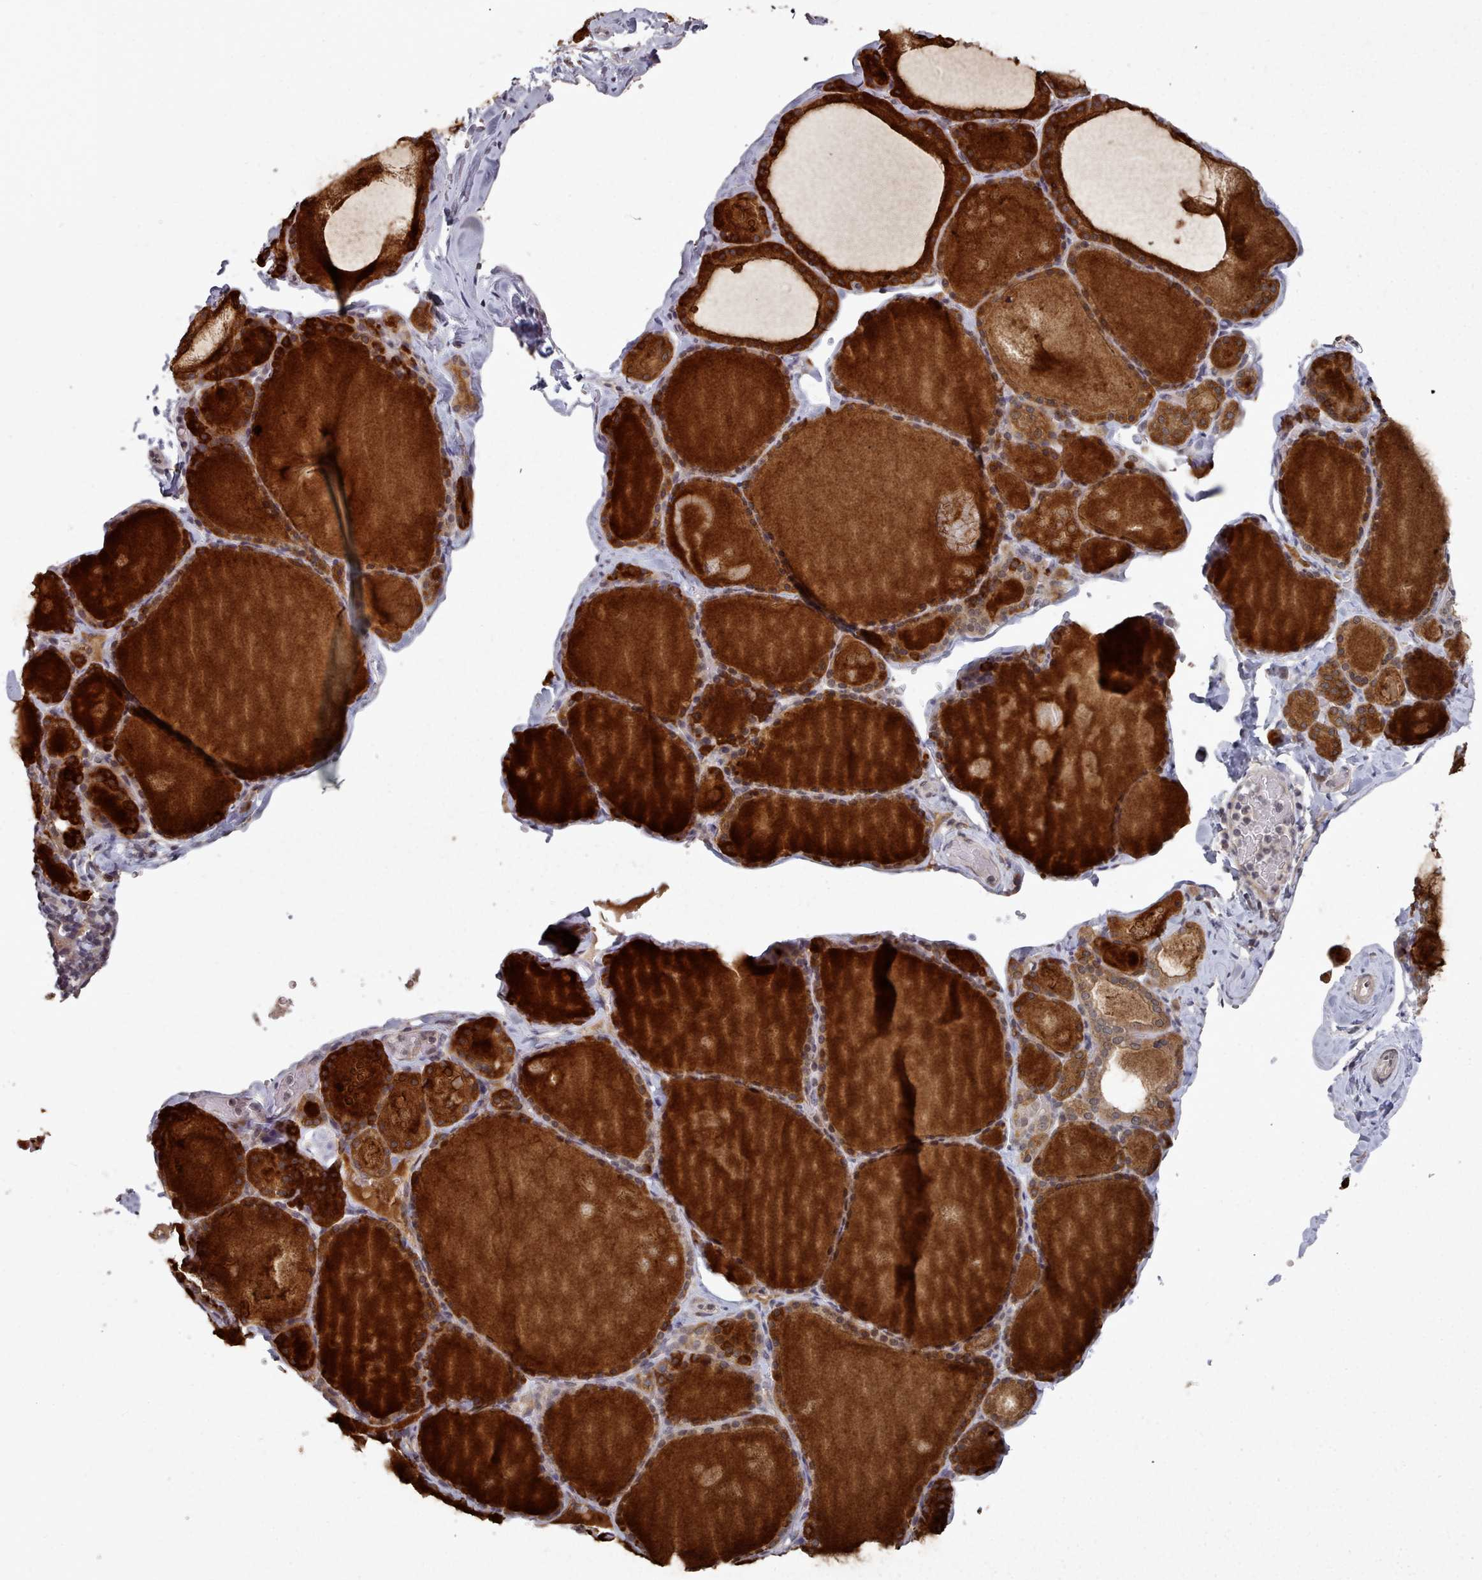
{"staining": {"intensity": "strong", "quantity": "<25%", "location": "cytoplasmic/membranous"}, "tissue": "thyroid gland", "cell_type": "Glandular cells", "image_type": "normal", "snomed": [{"axis": "morphology", "description": "Normal tissue, NOS"}, {"axis": "topography", "description": "Thyroid gland"}], "caption": "Protein analysis of normal thyroid gland shows strong cytoplasmic/membranous positivity in about <25% of glandular cells.", "gene": "HYAL3", "patient": {"sex": "male", "age": 56}}